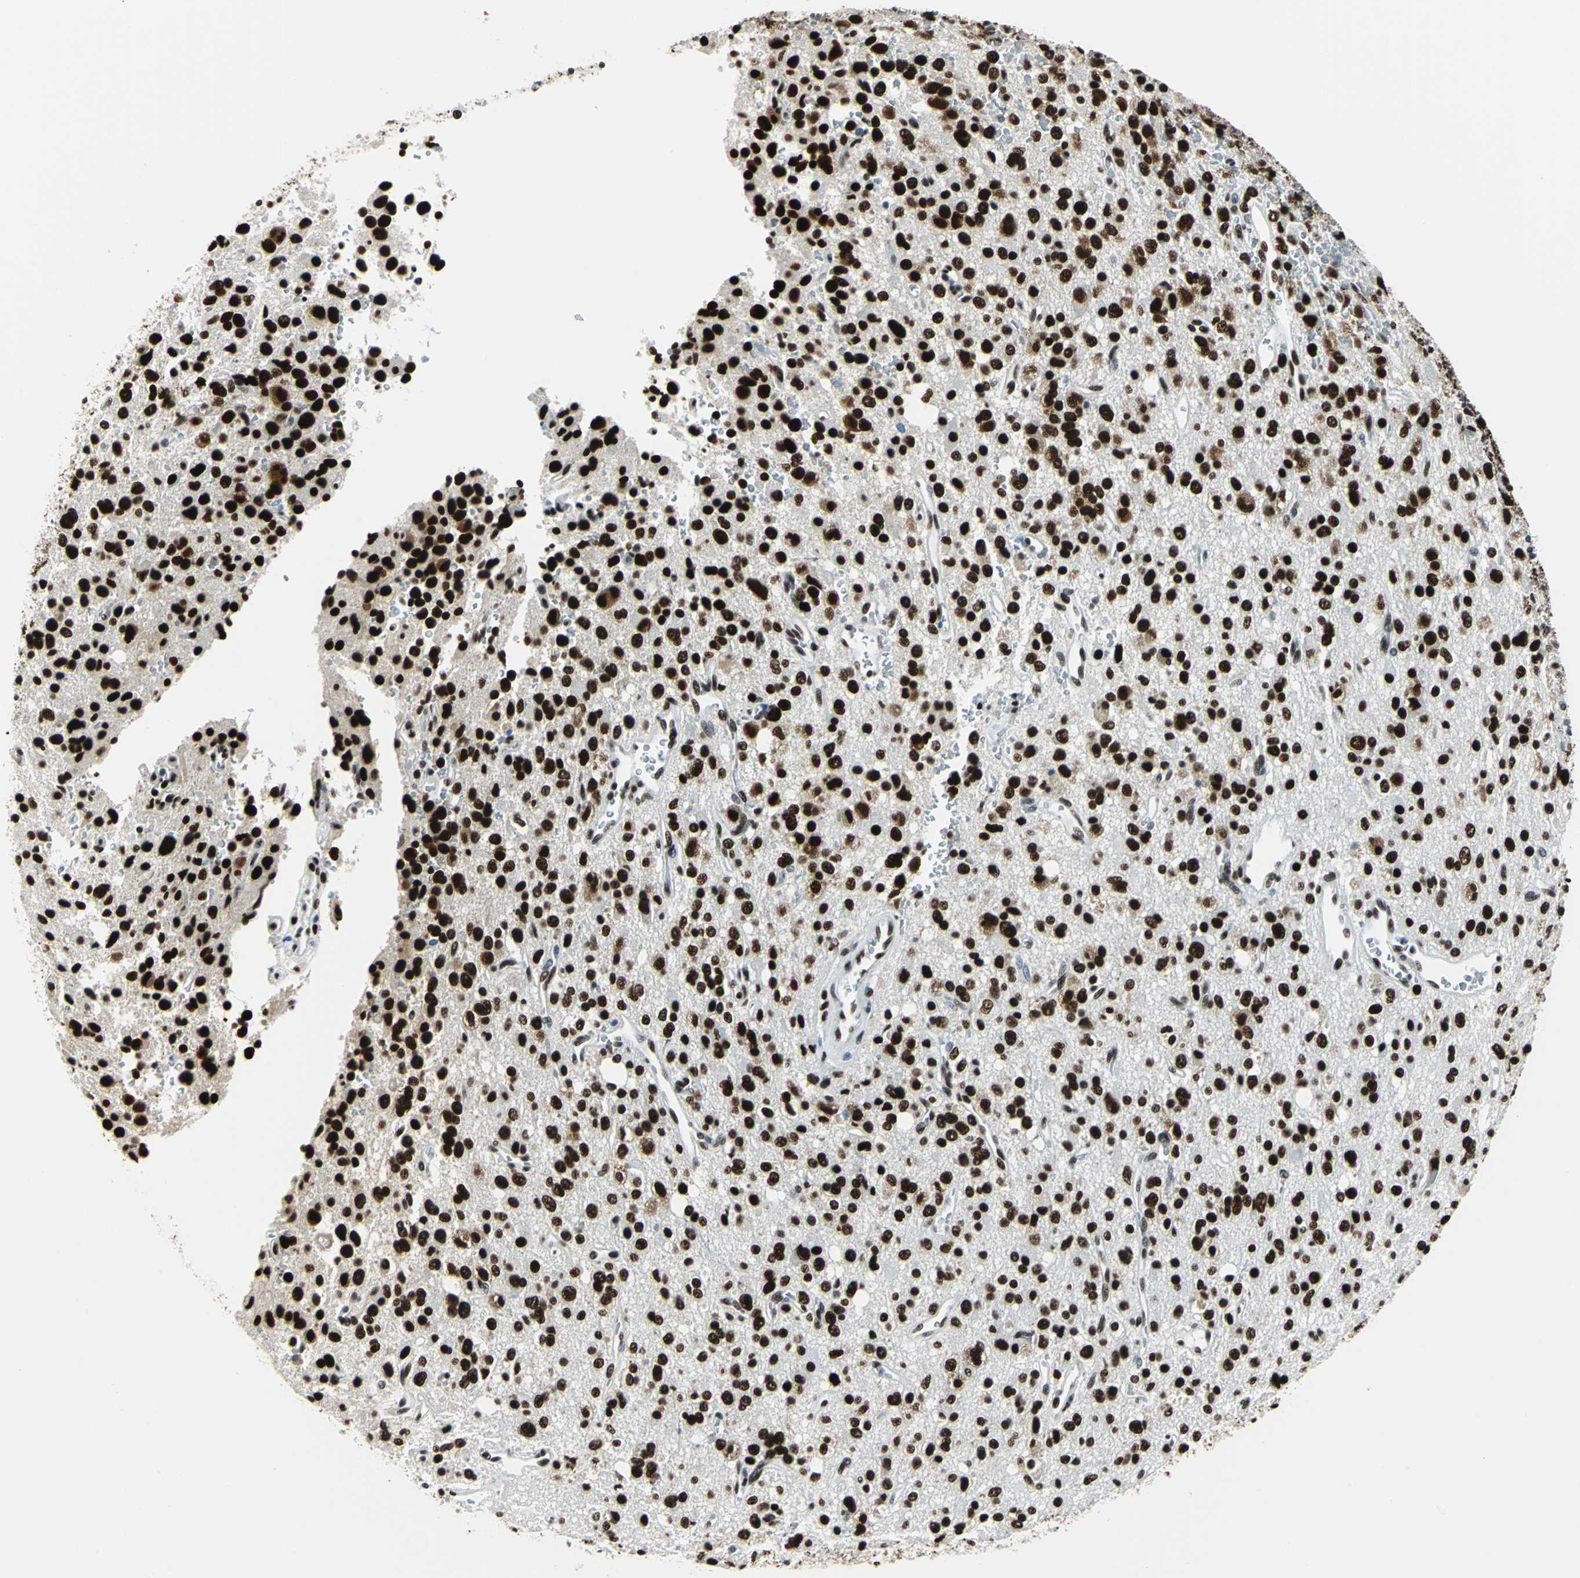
{"staining": {"intensity": "strong", "quantity": ">75%", "location": "nuclear"}, "tissue": "glioma", "cell_type": "Tumor cells", "image_type": "cancer", "snomed": [{"axis": "morphology", "description": "Glioma, malignant, High grade"}, {"axis": "topography", "description": "Brain"}], "caption": "IHC image of neoplastic tissue: glioma stained using immunohistochemistry (IHC) reveals high levels of strong protein expression localized specifically in the nuclear of tumor cells, appearing as a nuclear brown color.", "gene": "HDAC2", "patient": {"sex": "male", "age": 47}}